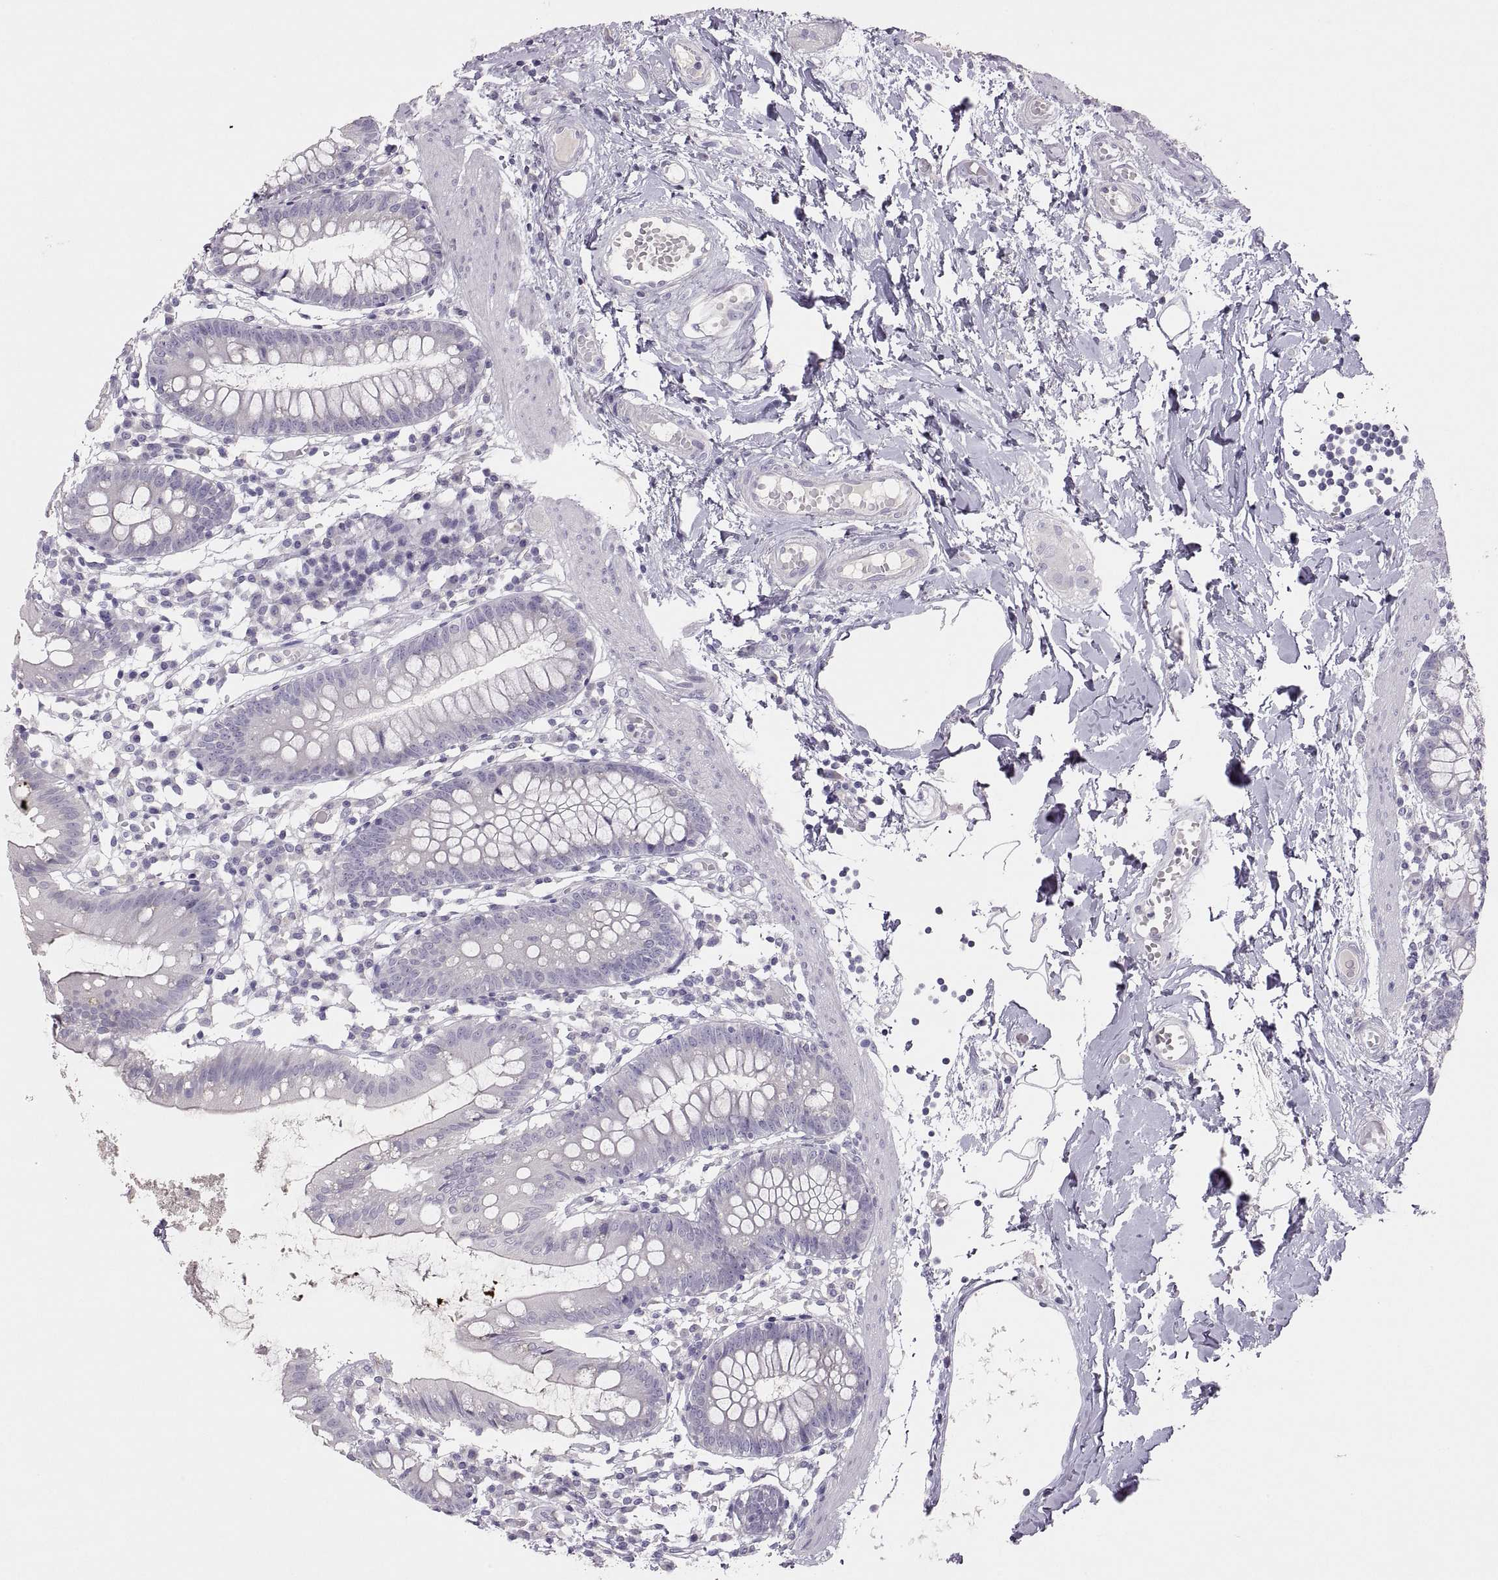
{"staining": {"intensity": "negative", "quantity": "none", "location": "none"}, "tissue": "small intestine", "cell_type": "Glandular cells", "image_type": "normal", "snomed": [{"axis": "morphology", "description": "Normal tissue, NOS"}, {"axis": "topography", "description": "Small intestine"}], "caption": "DAB immunohistochemical staining of normal human small intestine reveals no significant positivity in glandular cells.", "gene": "TBX19", "patient": {"sex": "female", "age": 90}}